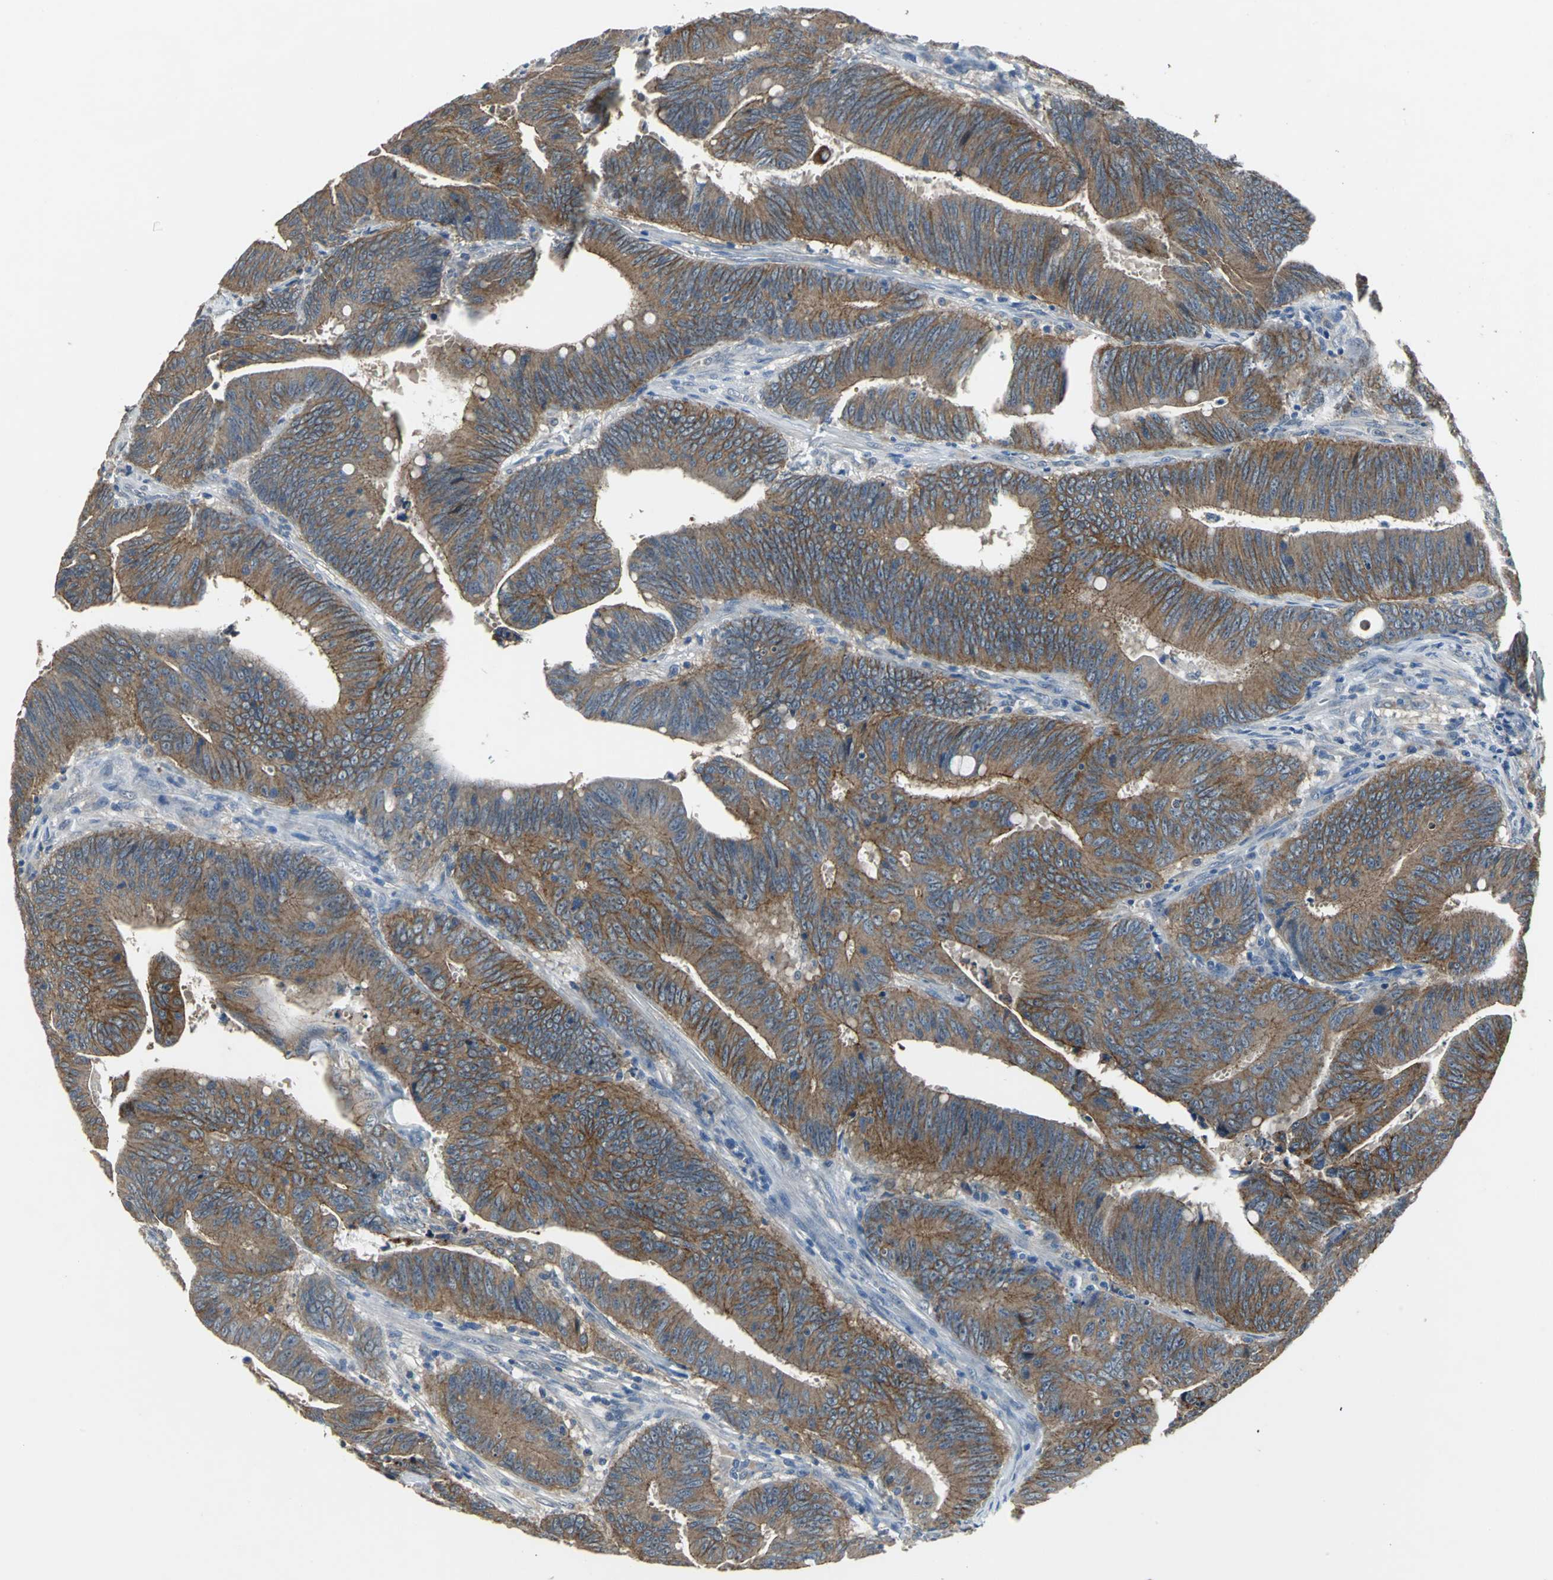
{"staining": {"intensity": "strong", "quantity": ">75%", "location": "cytoplasmic/membranous"}, "tissue": "colorectal cancer", "cell_type": "Tumor cells", "image_type": "cancer", "snomed": [{"axis": "morphology", "description": "Adenocarcinoma, NOS"}, {"axis": "topography", "description": "Colon"}], "caption": "Immunohistochemistry (IHC) (DAB) staining of human colorectal cancer (adenocarcinoma) exhibits strong cytoplasmic/membranous protein positivity in about >75% of tumor cells. (DAB IHC, brown staining for protein, blue staining for nuclei).", "gene": "OCLN", "patient": {"sex": "male", "age": 45}}